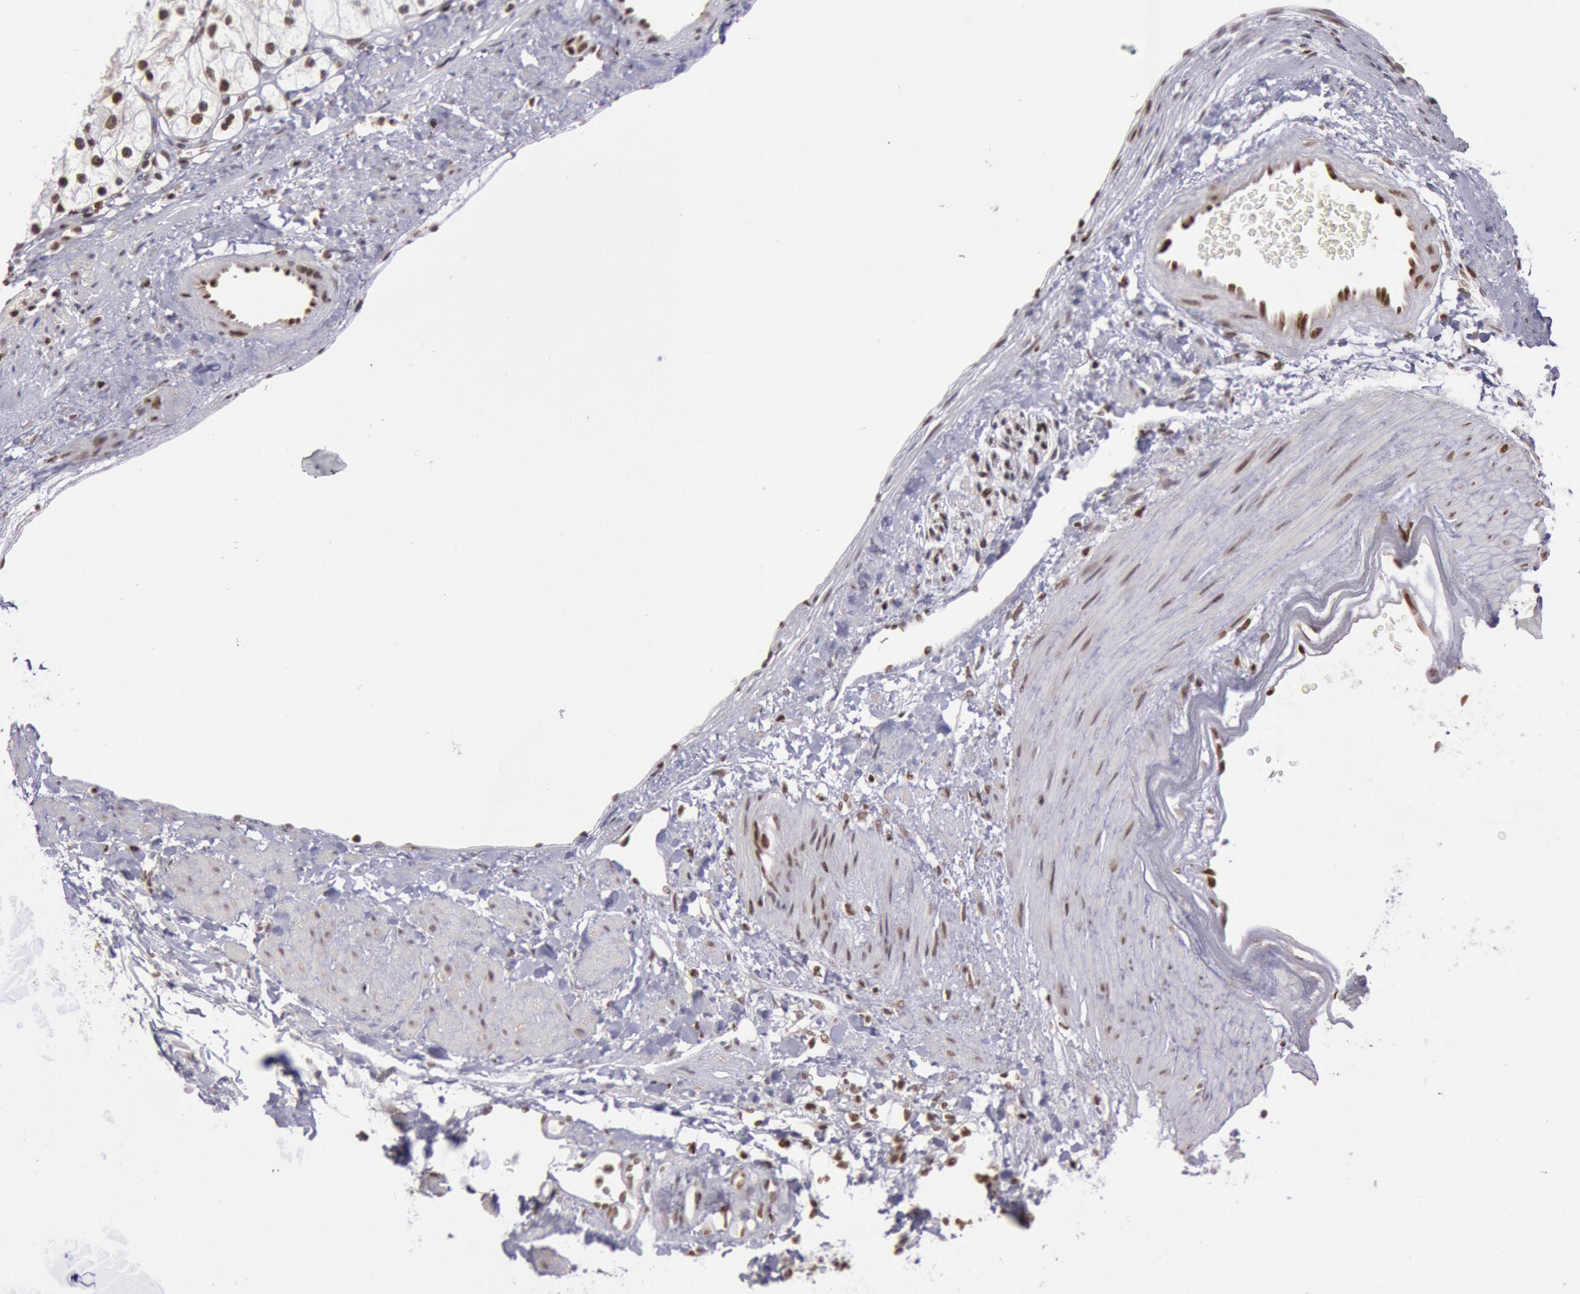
{"staining": {"intensity": "moderate", "quantity": ">75%", "location": "nuclear"}, "tissue": "renal cancer", "cell_type": "Tumor cells", "image_type": "cancer", "snomed": [{"axis": "morphology", "description": "Adenocarcinoma, NOS"}, {"axis": "topography", "description": "Kidney"}], "caption": "Renal cancer (adenocarcinoma) stained with immunohistochemistry exhibits moderate nuclear expression in approximately >75% of tumor cells.", "gene": "NKAP", "patient": {"sex": "female", "age": 60}}